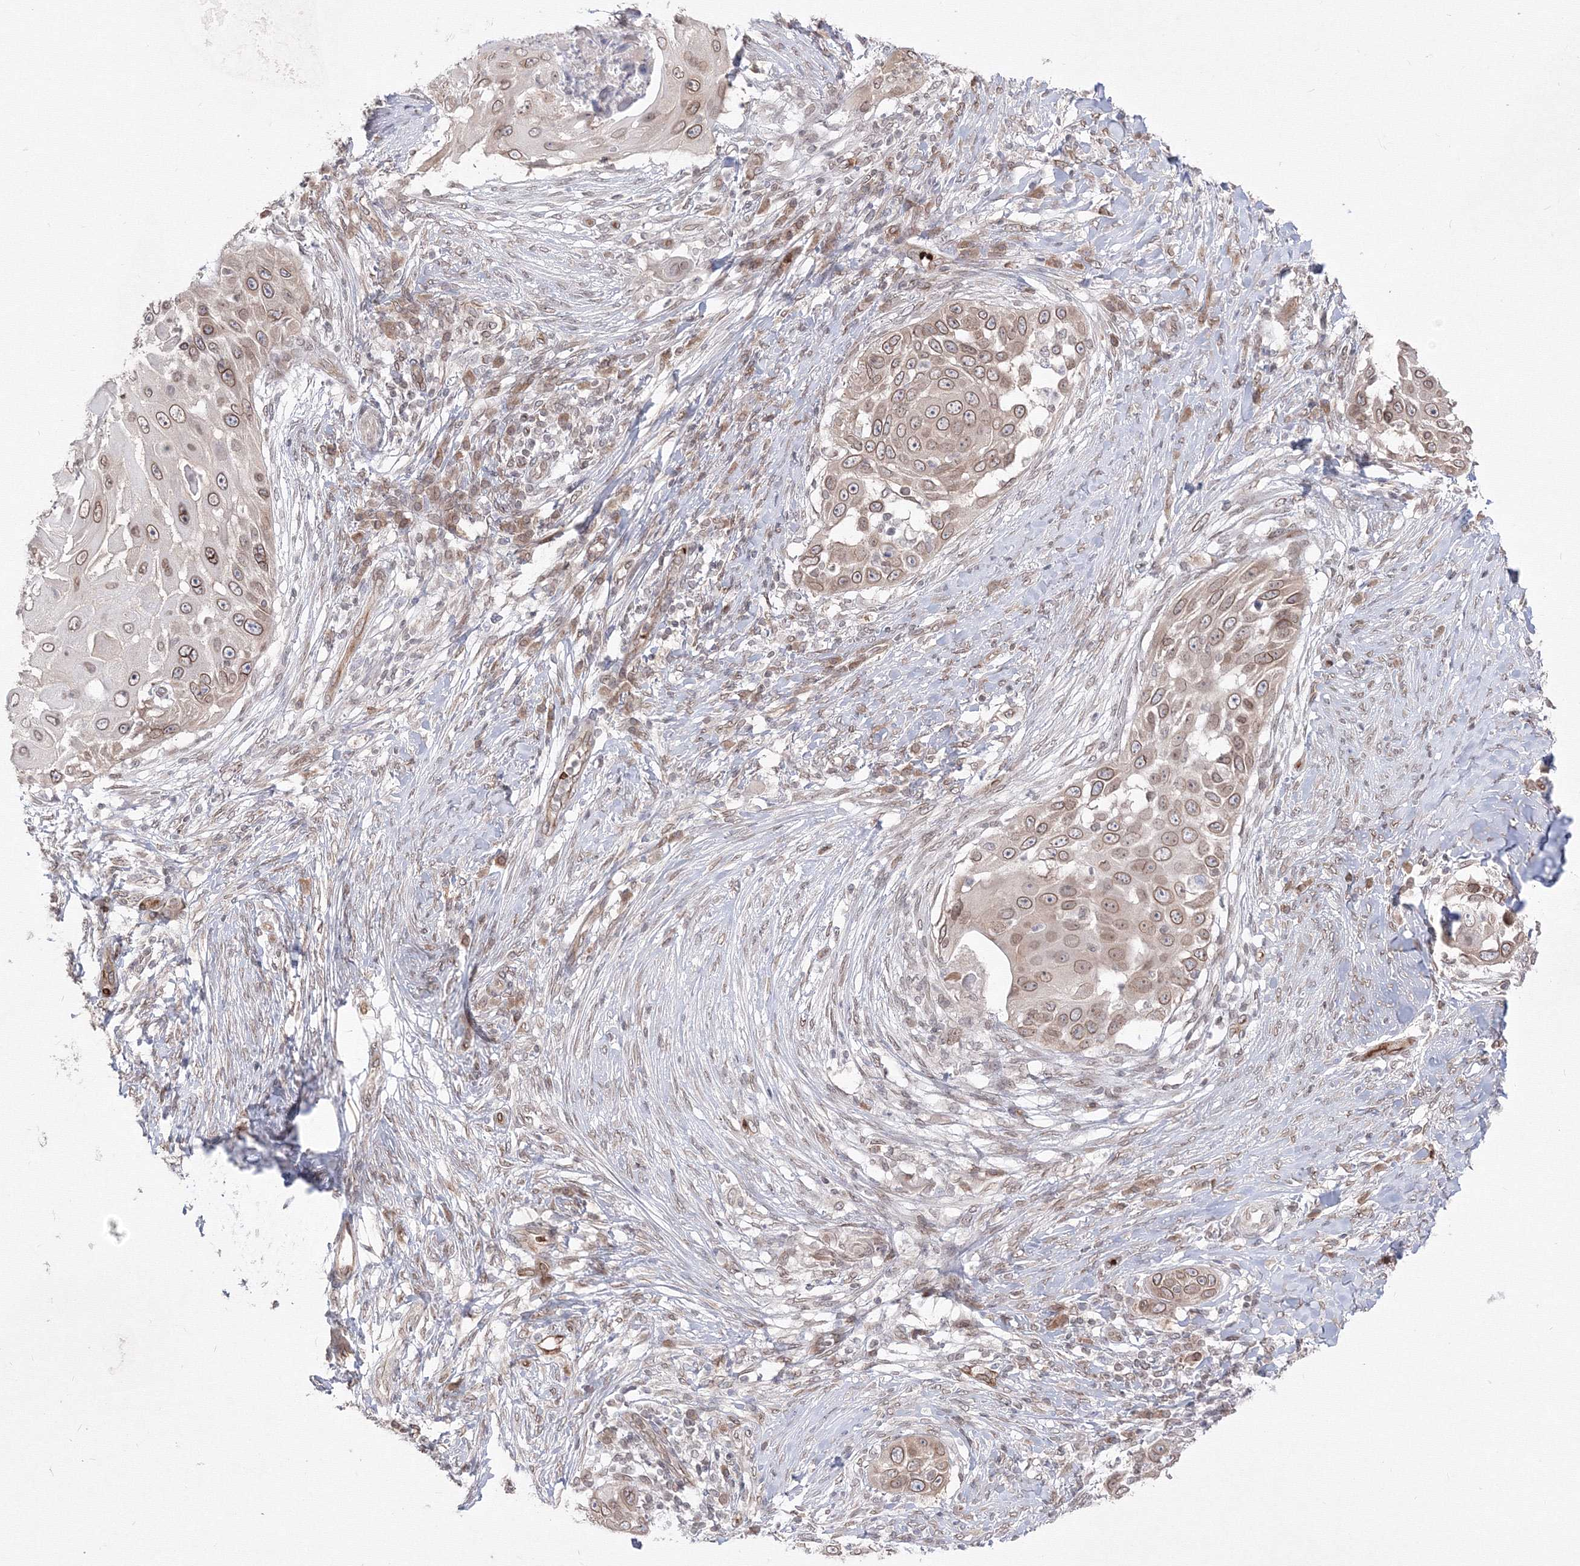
{"staining": {"intensity": "moderate", "quantity": ">75%", "location": "cytoplasmic/membranous,nuclear"}, "tissue": "skin cancer", "cell_type": "Tumor cells", "image_type": "cancer", "snomed": [{"axis": "morphology", "description": "Squamous cell carcinoma, NOS"}, {"axis": "topography", "description": "Skin"}], "caption": "Immunohistochemistry of human skin squamous cell carcinoma shows medium levels of moderate cytoplasmic/membranous and nuclear expression in about >75% of tumor cells. The staining was performed using DAB, with brown indicating positive protein expression. Nuclei are stained blue with hematoxylin.", "gene": "DNAJB2", "patient": {"sex": "female", "age": 44}}